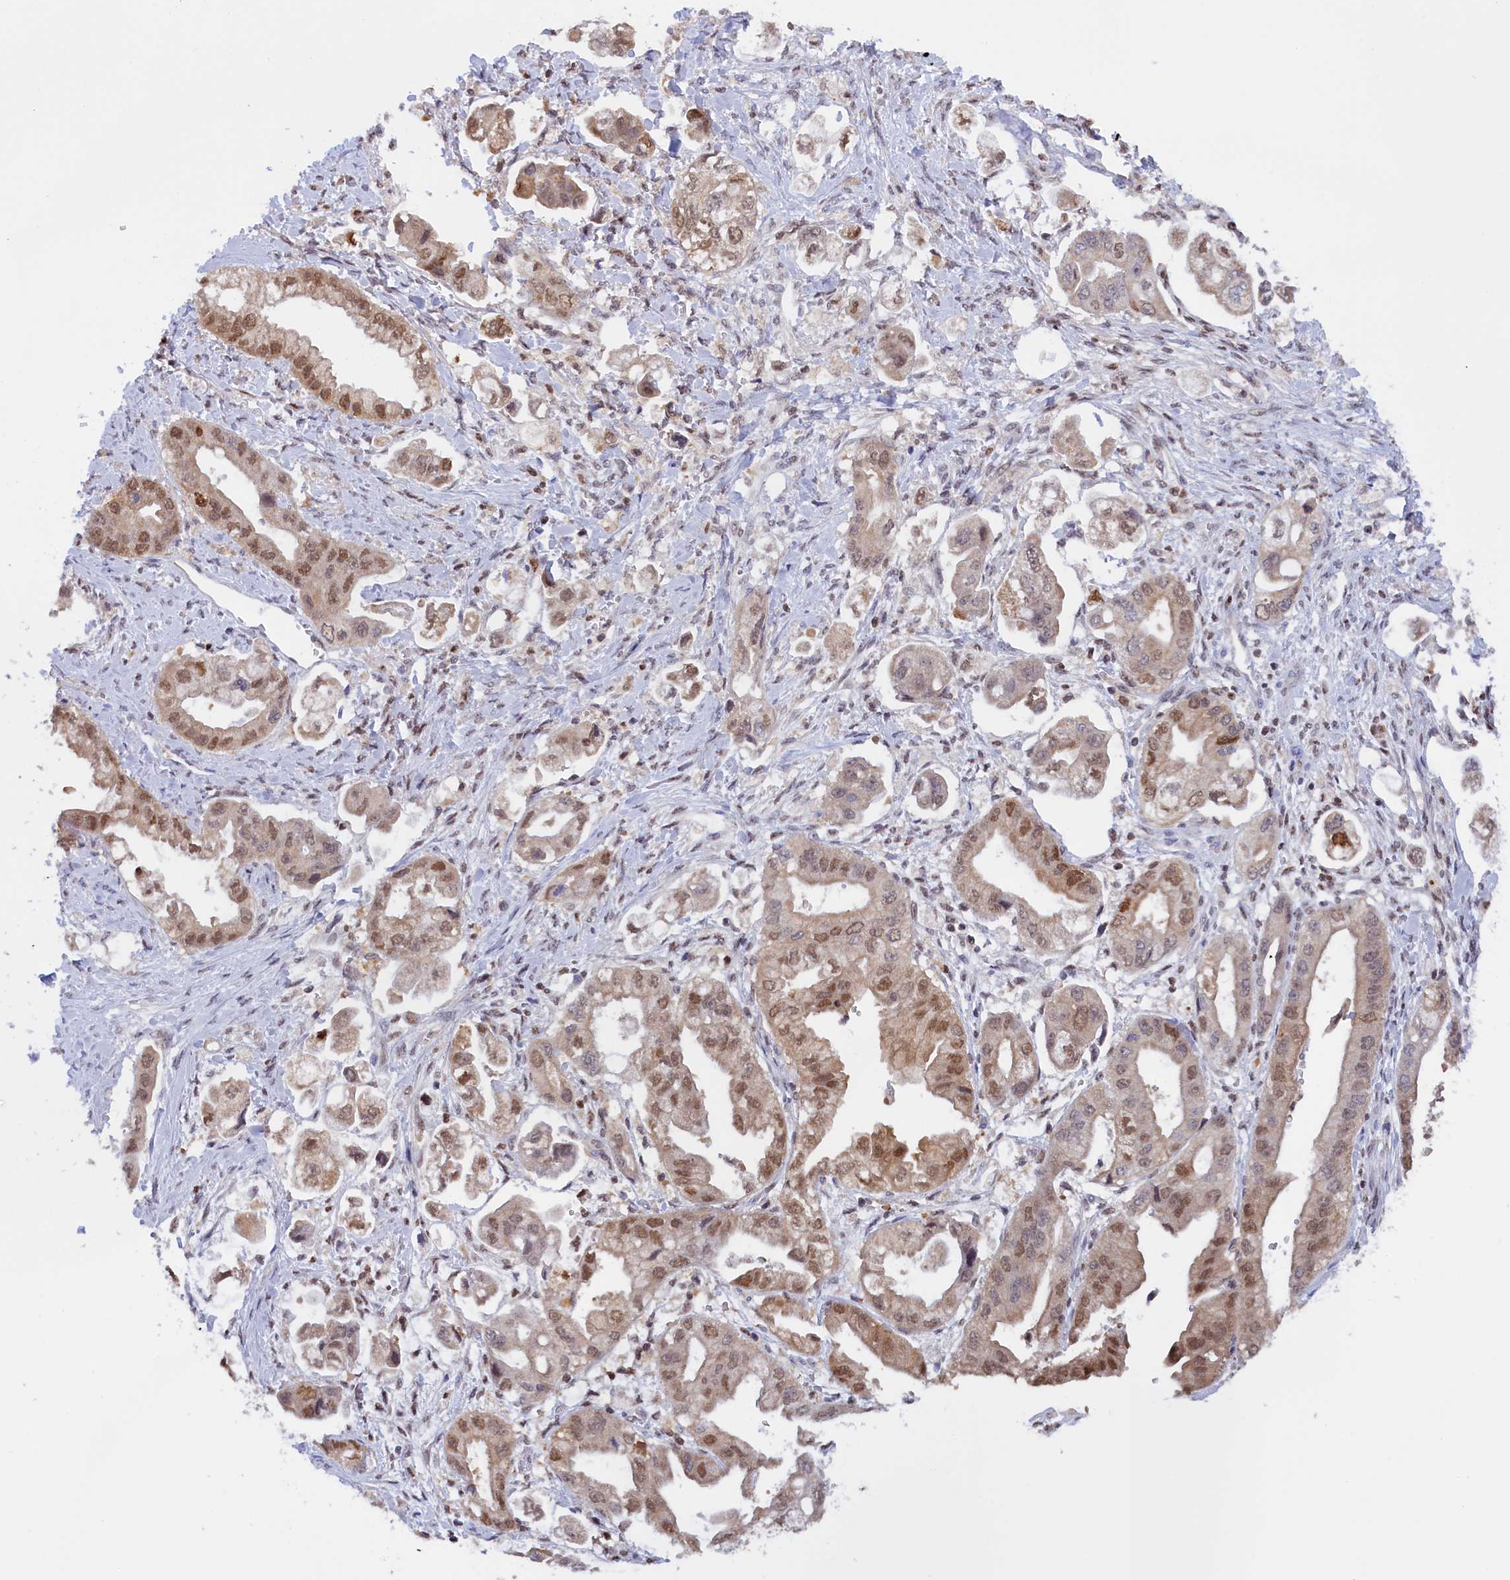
{"staining": {"intensity": "moderate", "quantity": "25%-75%", "location": "nuclear"}, "tissue": "stomach cancer", "cell_type": "Tumor cells", "image_type": "cancer", "snomed": [{"axis": "morphology", "description": "Adenocarcinoma, NOS"}, {"axis": "topography", "description": "Stomach"}], "caption": "An image of stomach cancer stained for a protein exhibits moderate nuclear brown staining in tumor cells. (DAB IHC with brightfield microscopy, high magnification).", "gene": "IZUMO2", "patient": {"sex": "male", "age": 62}}